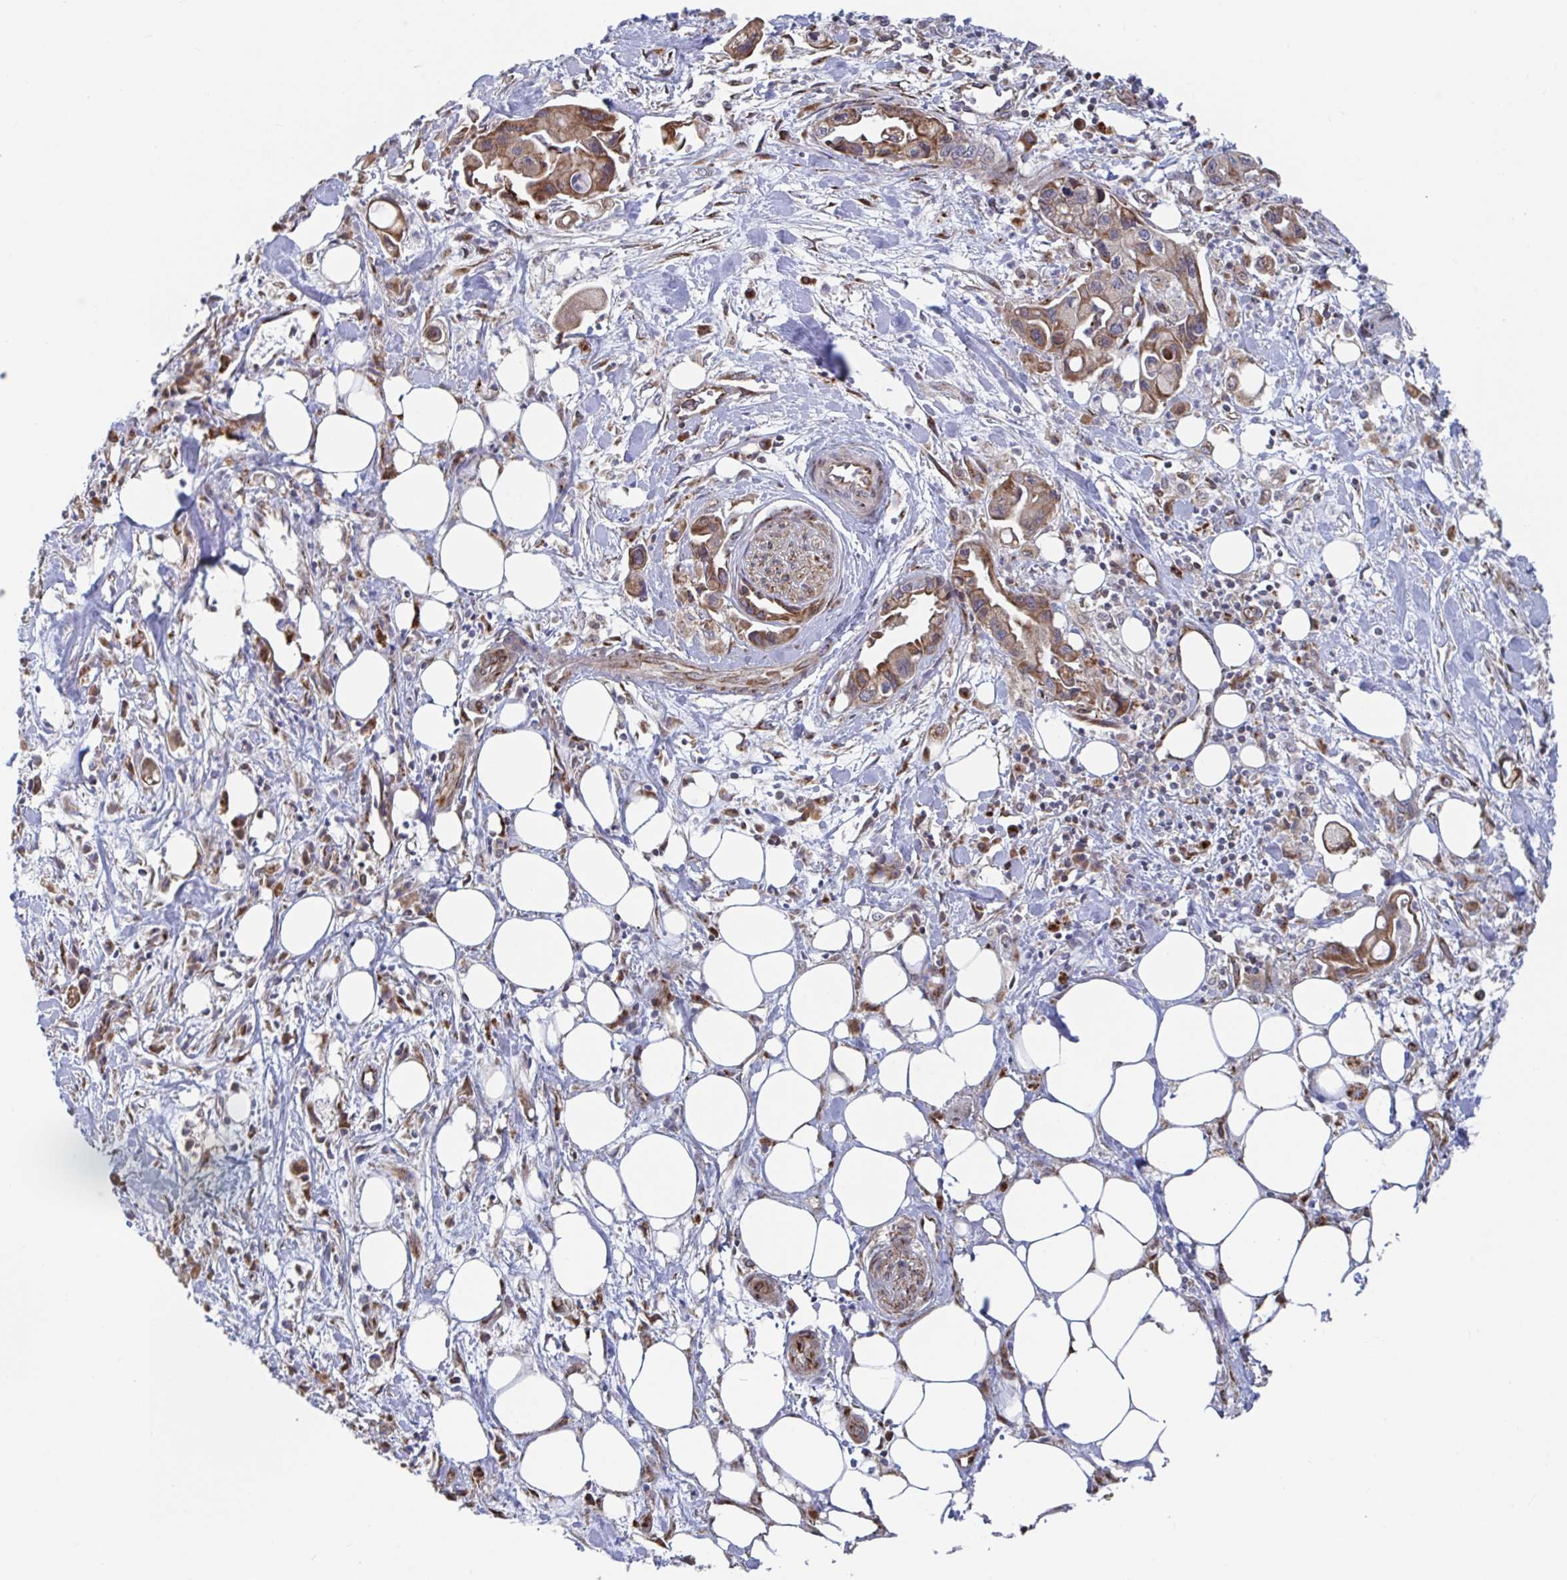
{"staining": {"intensity": "moderate", "quantity": "25%-75%", "location": "cytoplasmic/membranous"}, "tissue": "pancreatic cancer", "cell_type": "Tumor cells", "image_type": "cancer", "snomed": [{"axis": "morphology", "description": "Adenocarcinoma, NOS"}, {"axis": "topography", "description": "Pancreas"}], "caption": "Protein expression by IHC shows moderate cytoplasmic/membranous staining in about 25%-75% of tumor cells in pancreatic cancer.", "gene": "FJX1", "patient": {"sex": "male", "age": 61}}